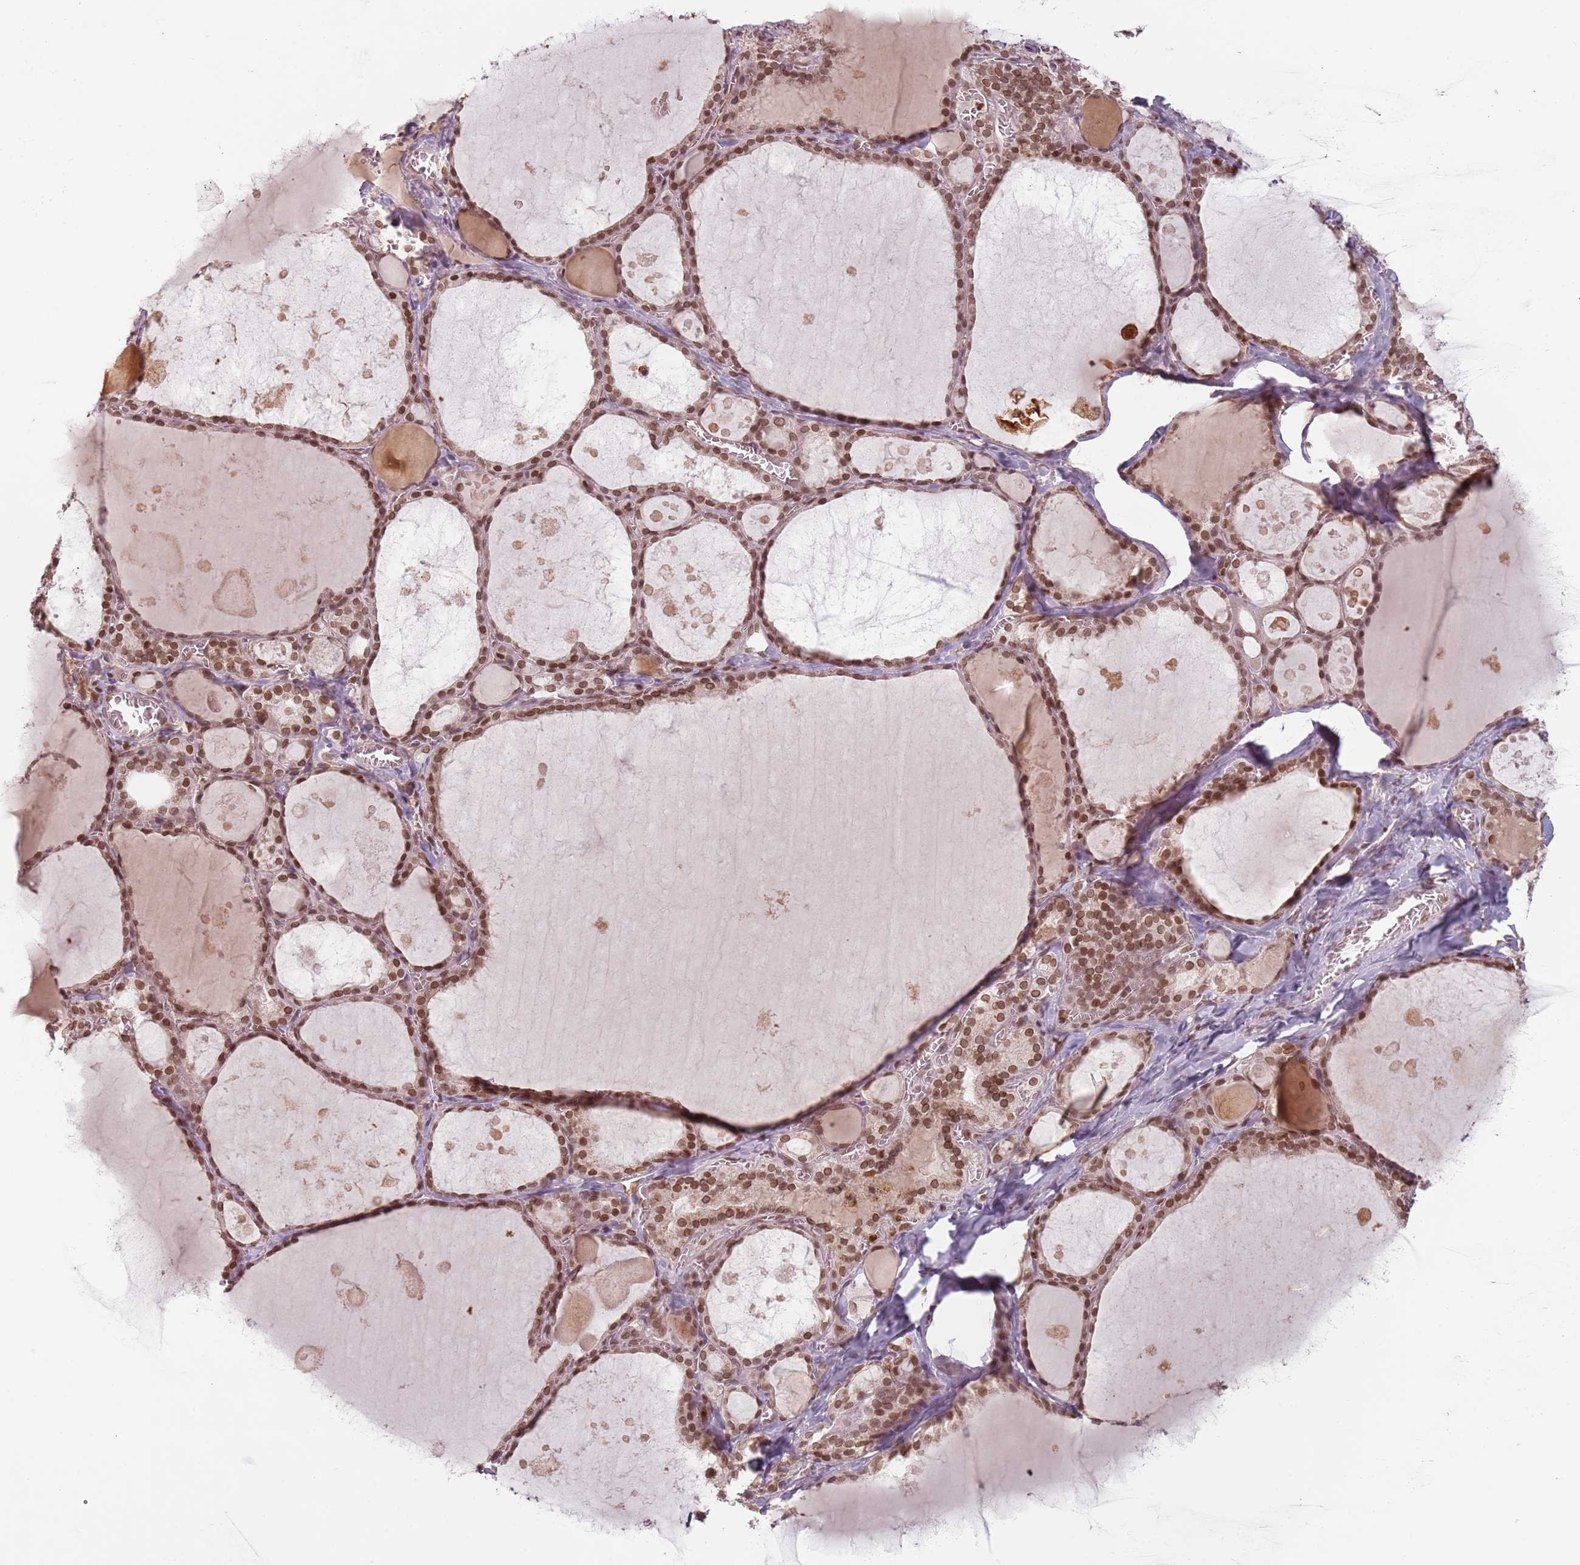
{"staining": {"intensity": "moderate", "quantity": ">75%", "location": "nuclear"}, "tissue": "thyroid gland", "cell_type": "Glandular cells", "image_type": "normal", "snomed": [{"axis": "morphology", "description": "Normal tissue, NOS"}, {"axis": "topography", "description": "Thyroid gland"}], "caption": "A medium amount of moderate nuclear expression is appreciated in about >75% of glandular cells in normal thyroid gland. Using DAB (brown) and hematoxylin (blue) stains, captured at high magnification using brightfield microscopy.", "gene": "NUP50", "patient": {"sex": "male", "age": 56}}